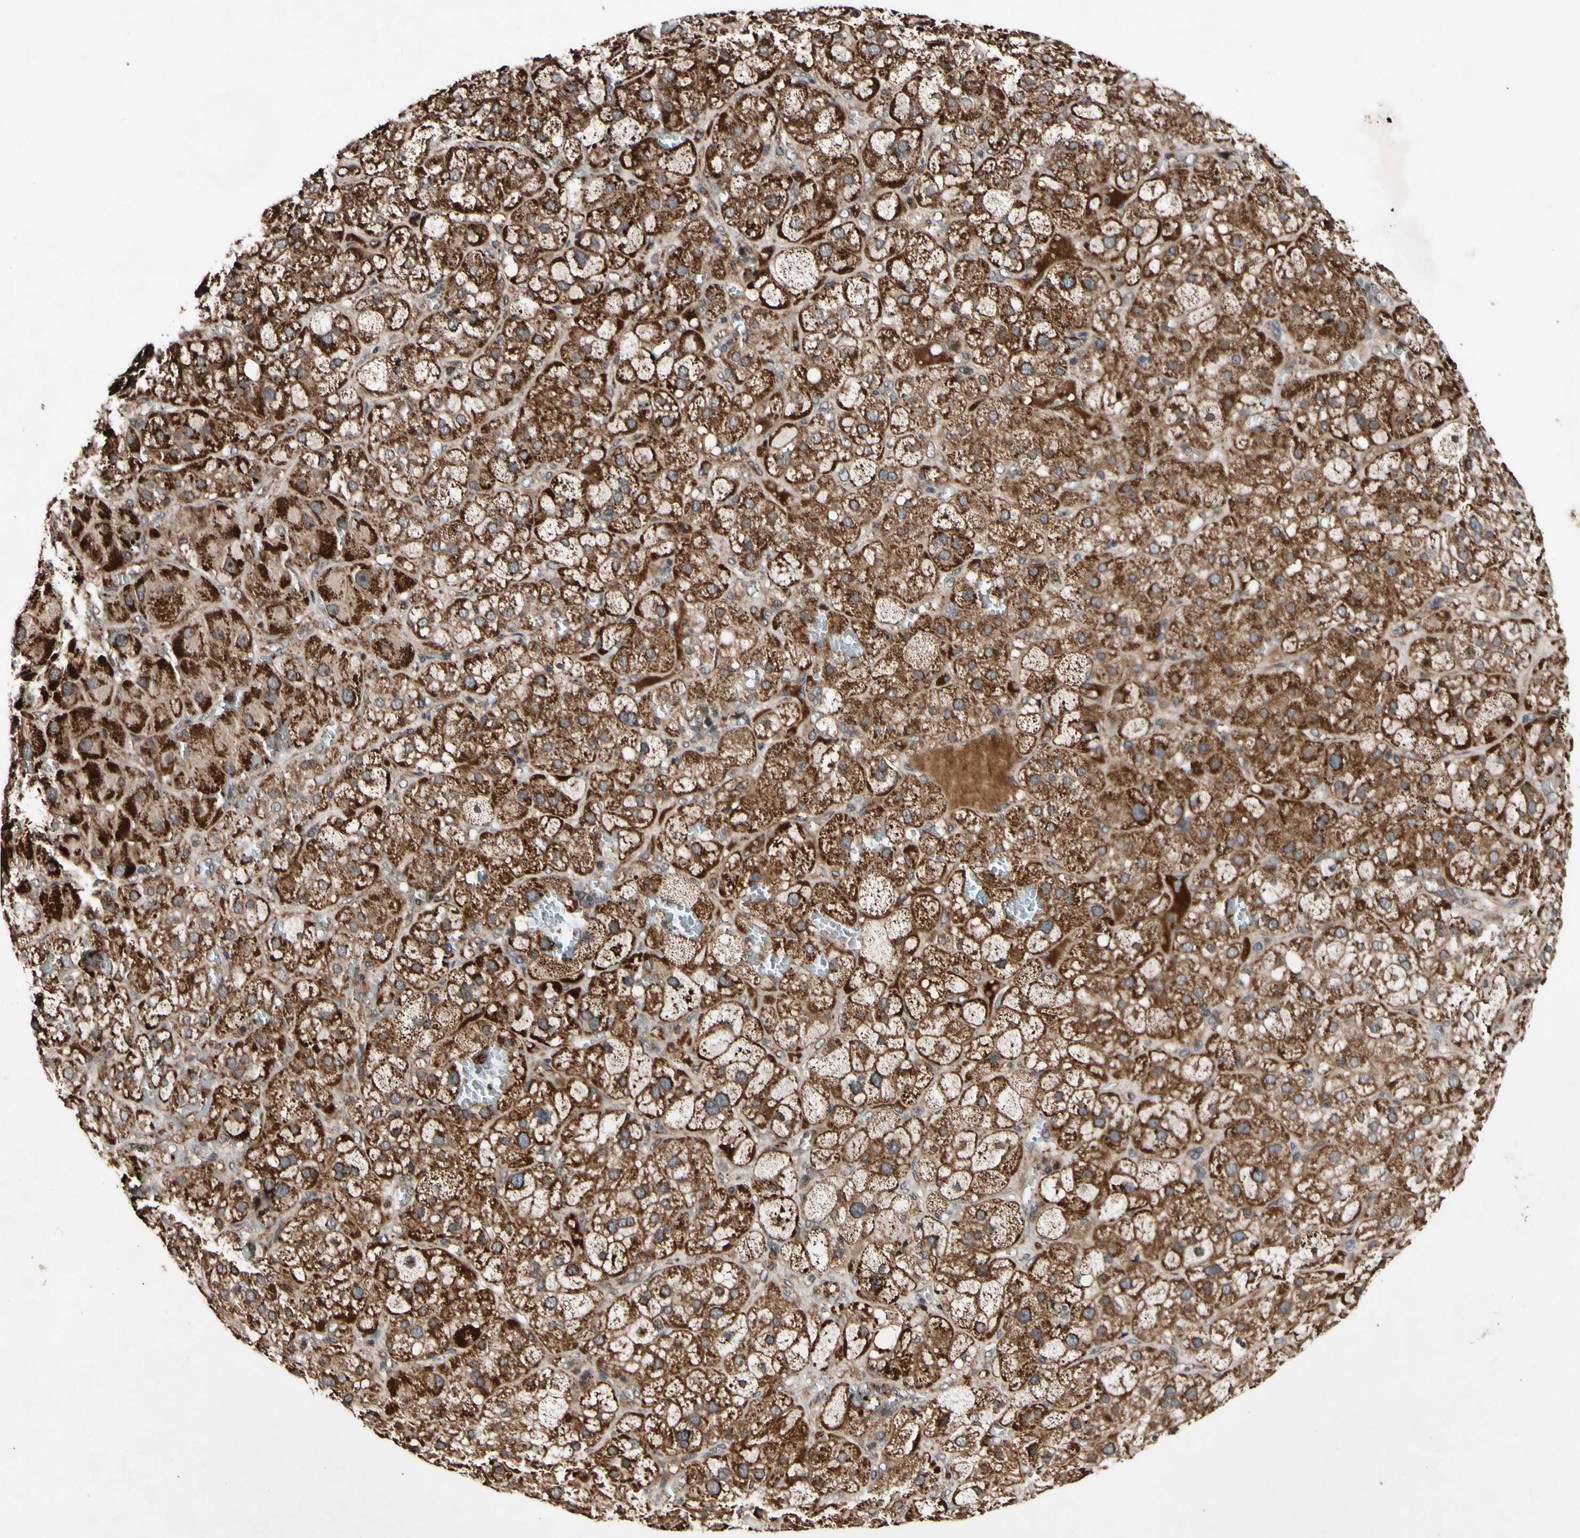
{"staining": {"intensity": "strong", "quantity": ">75%", "location": "cytoplasmic/membranous"}, "tissue": "adrenal gland", "cell_type": "Glandular cells", "image_type": "normal", "snomed": [{"axis": "morphology", "description": "Normal tissue, NOS"}, {"axis": "topography", "description": "Adrenal gland"}], "caption": "Immunohistochemistry of normal human adrenal gland demonstrates high levels of strong cytoplasmic/membranous staining in about >75% of glandular cells.", "gene": "PLAT", "patient": {"sex": "female", "age": 47}}